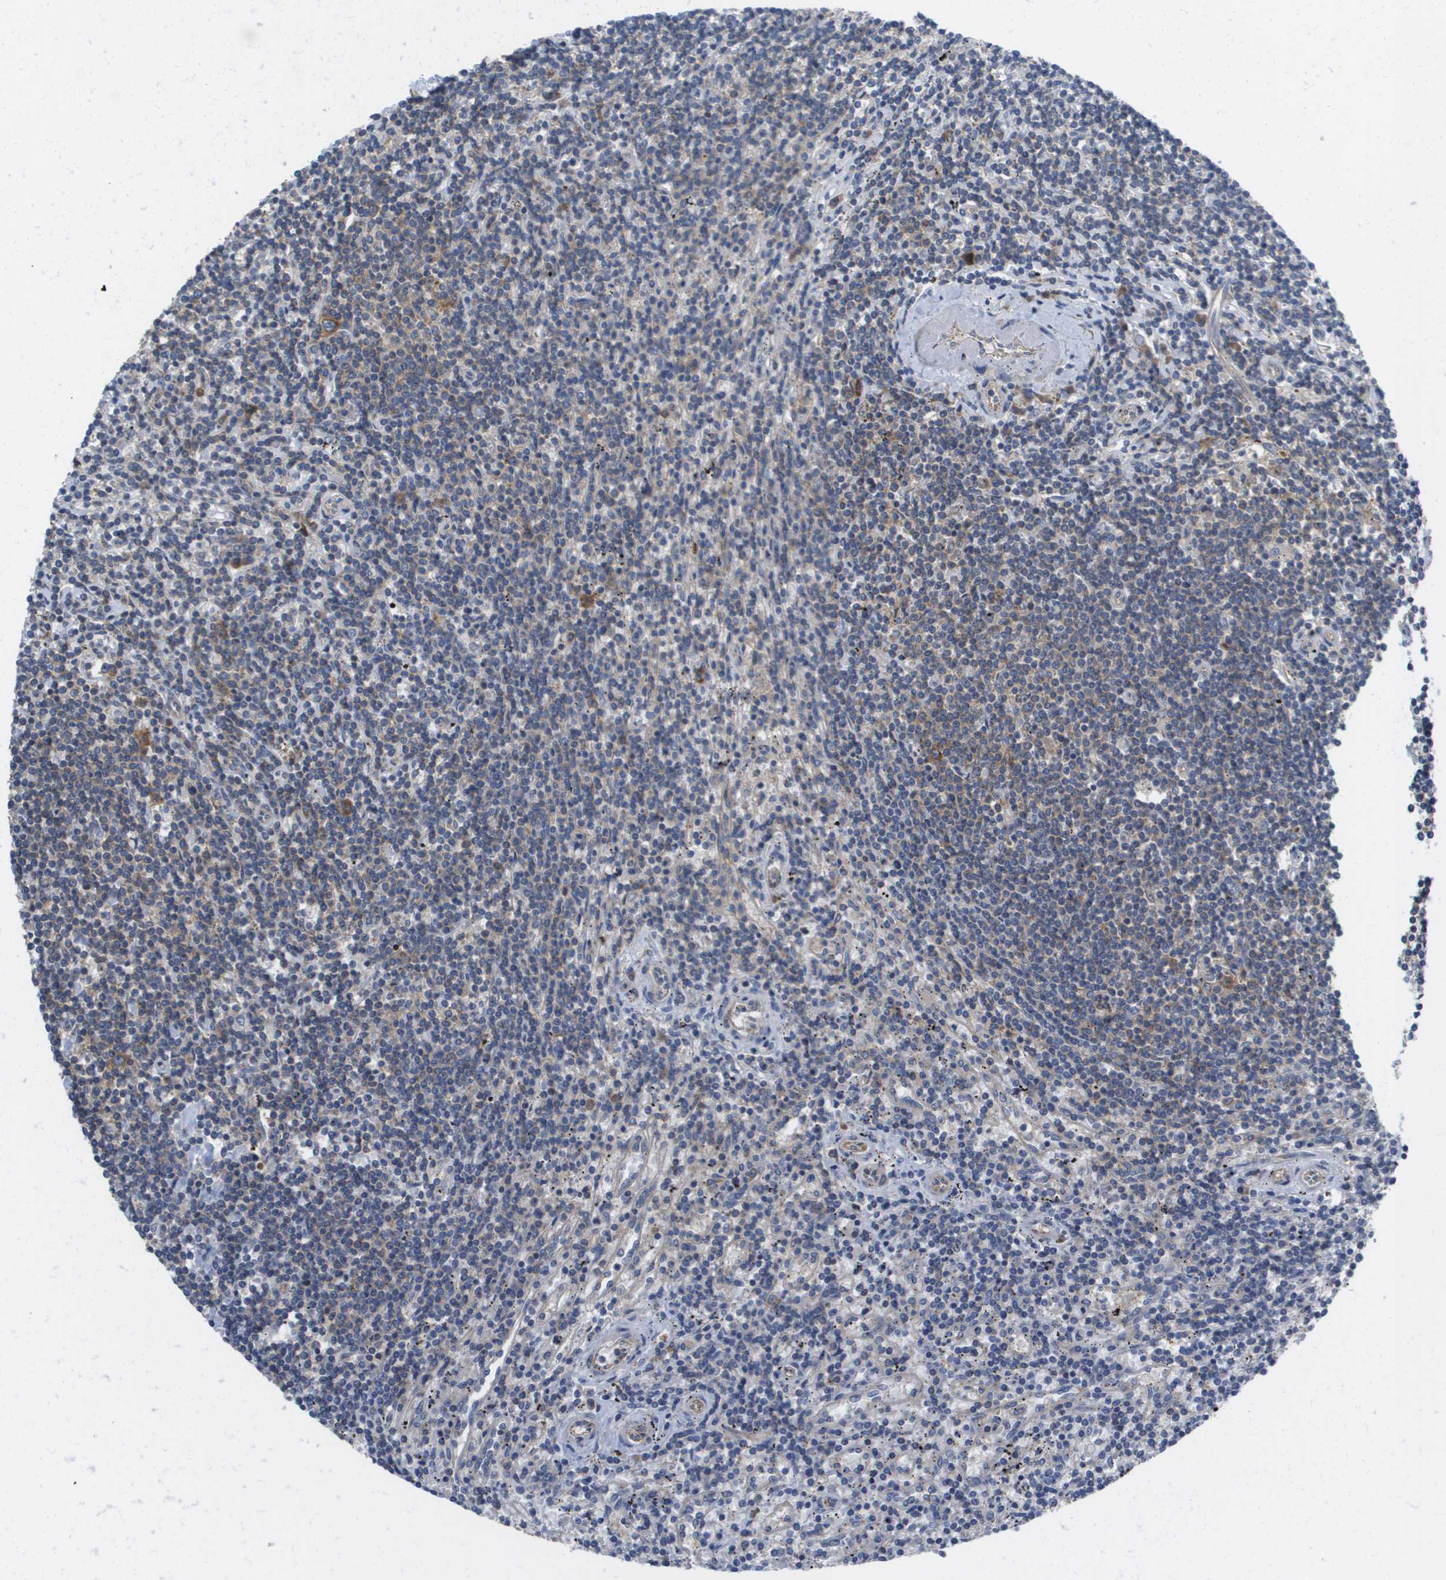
{"staining": {"intensity": "weak", "quantity": "<25%", "location": "cytoplasmic/membranous"}, "tissue": "lymphoma", "cell_type": "Tumor cells", "image_type": "cancer", "snomed": [{"axis": "morphology", "description": "Malignant lymphoma, non-Hodgkin's type, Low grade"}, {"axis": "topography", "description": "Spleen"}], "caption": "Immunohistochemical staining of malignant lymphoma, non-Hodgkin's type (low-grade) shows no significant expression in tumor cells.", "gene": "EIF4G2", "patient": {"sex": "male", "age": 76}}